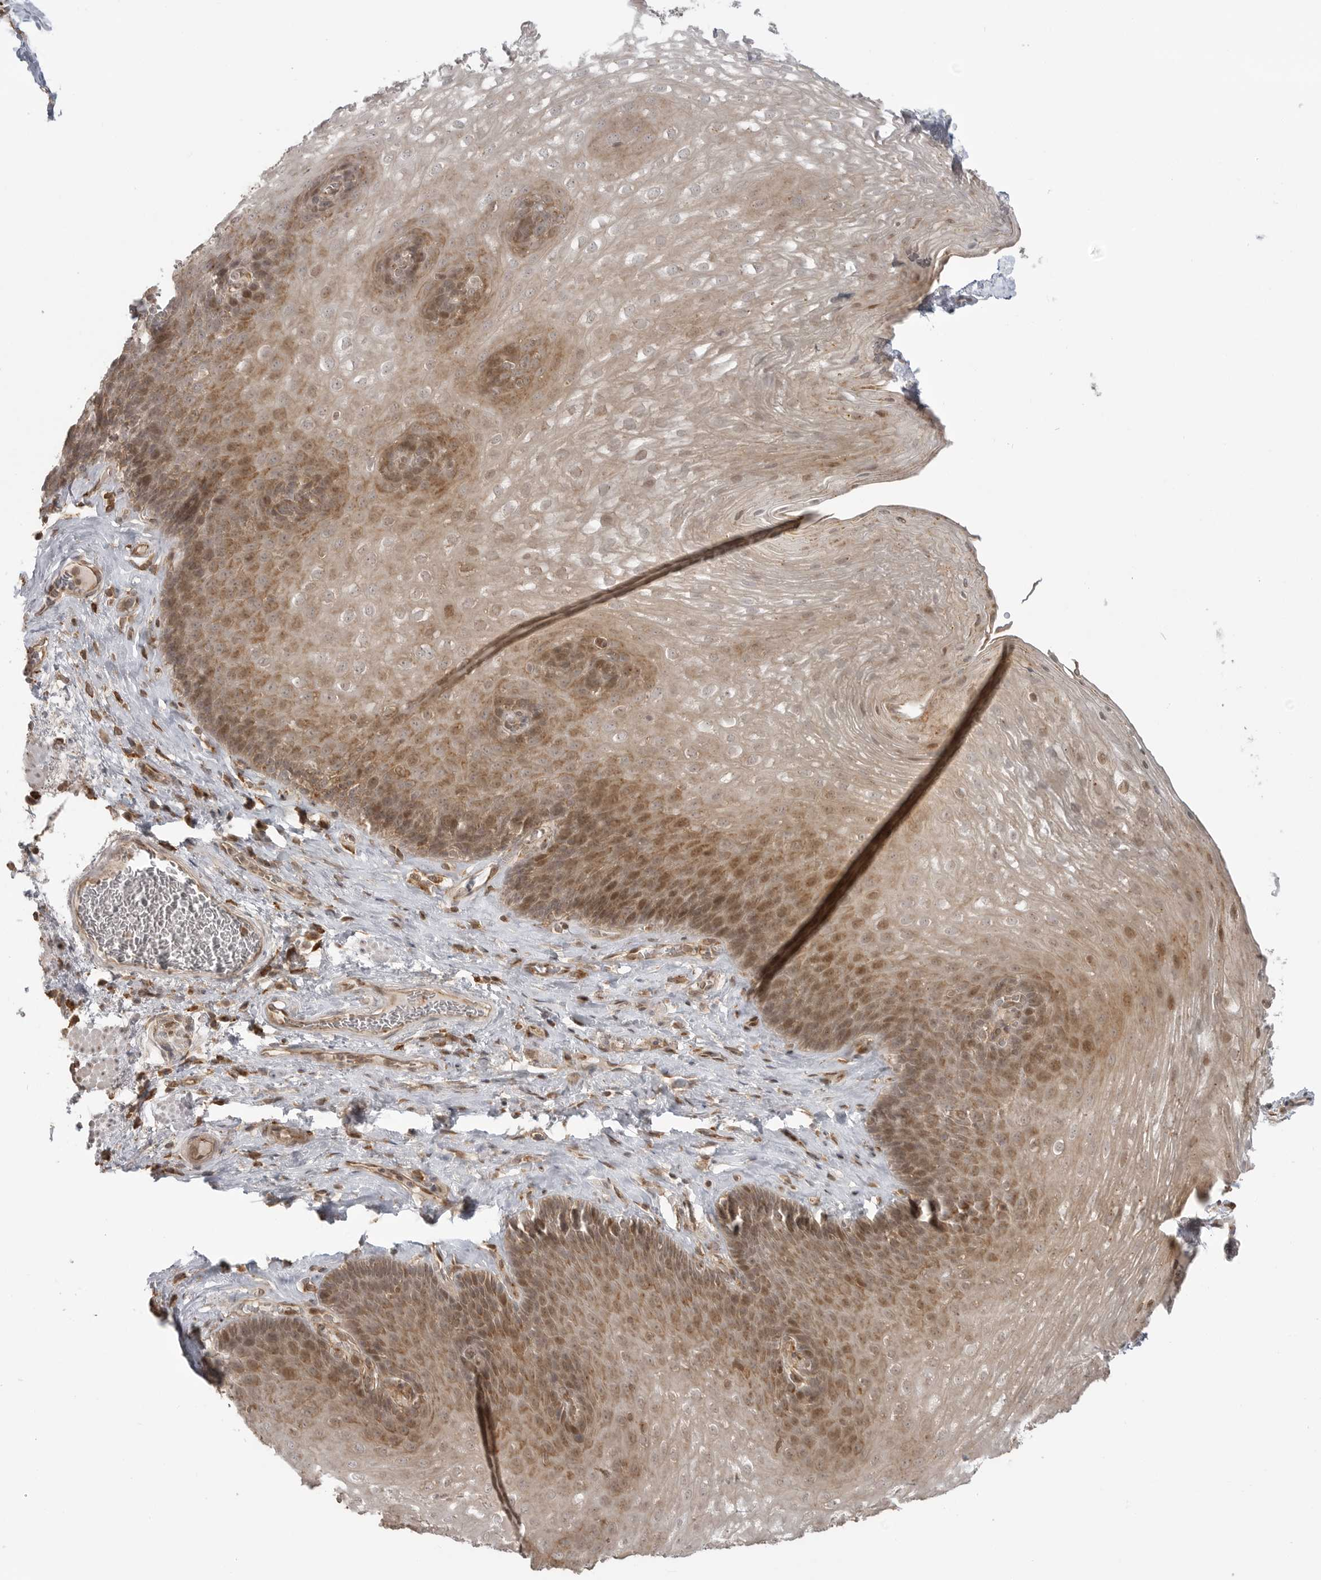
{"staining": {"intensity": "moderate", "quantity": ">75%", "location": "cytoplasmic/membranous,nuclear"}, "tissue": "esophagus", "cell_type": "Squamous epithelial cells", "image_type": "normal", "snomed": [{"axis": "morphology", "description": "Normal tissue, NOS"}, {"axis": "topography", "description": "Esophagus"}], "caption": "Human esophagus stained with a brown dye shows moderate cytoplasmic/membranous,nuclear positive staining in about >75% of squamous epithelial cells.", "gene": "FAT3", "patient": {"sex": "female", "age": 66}}